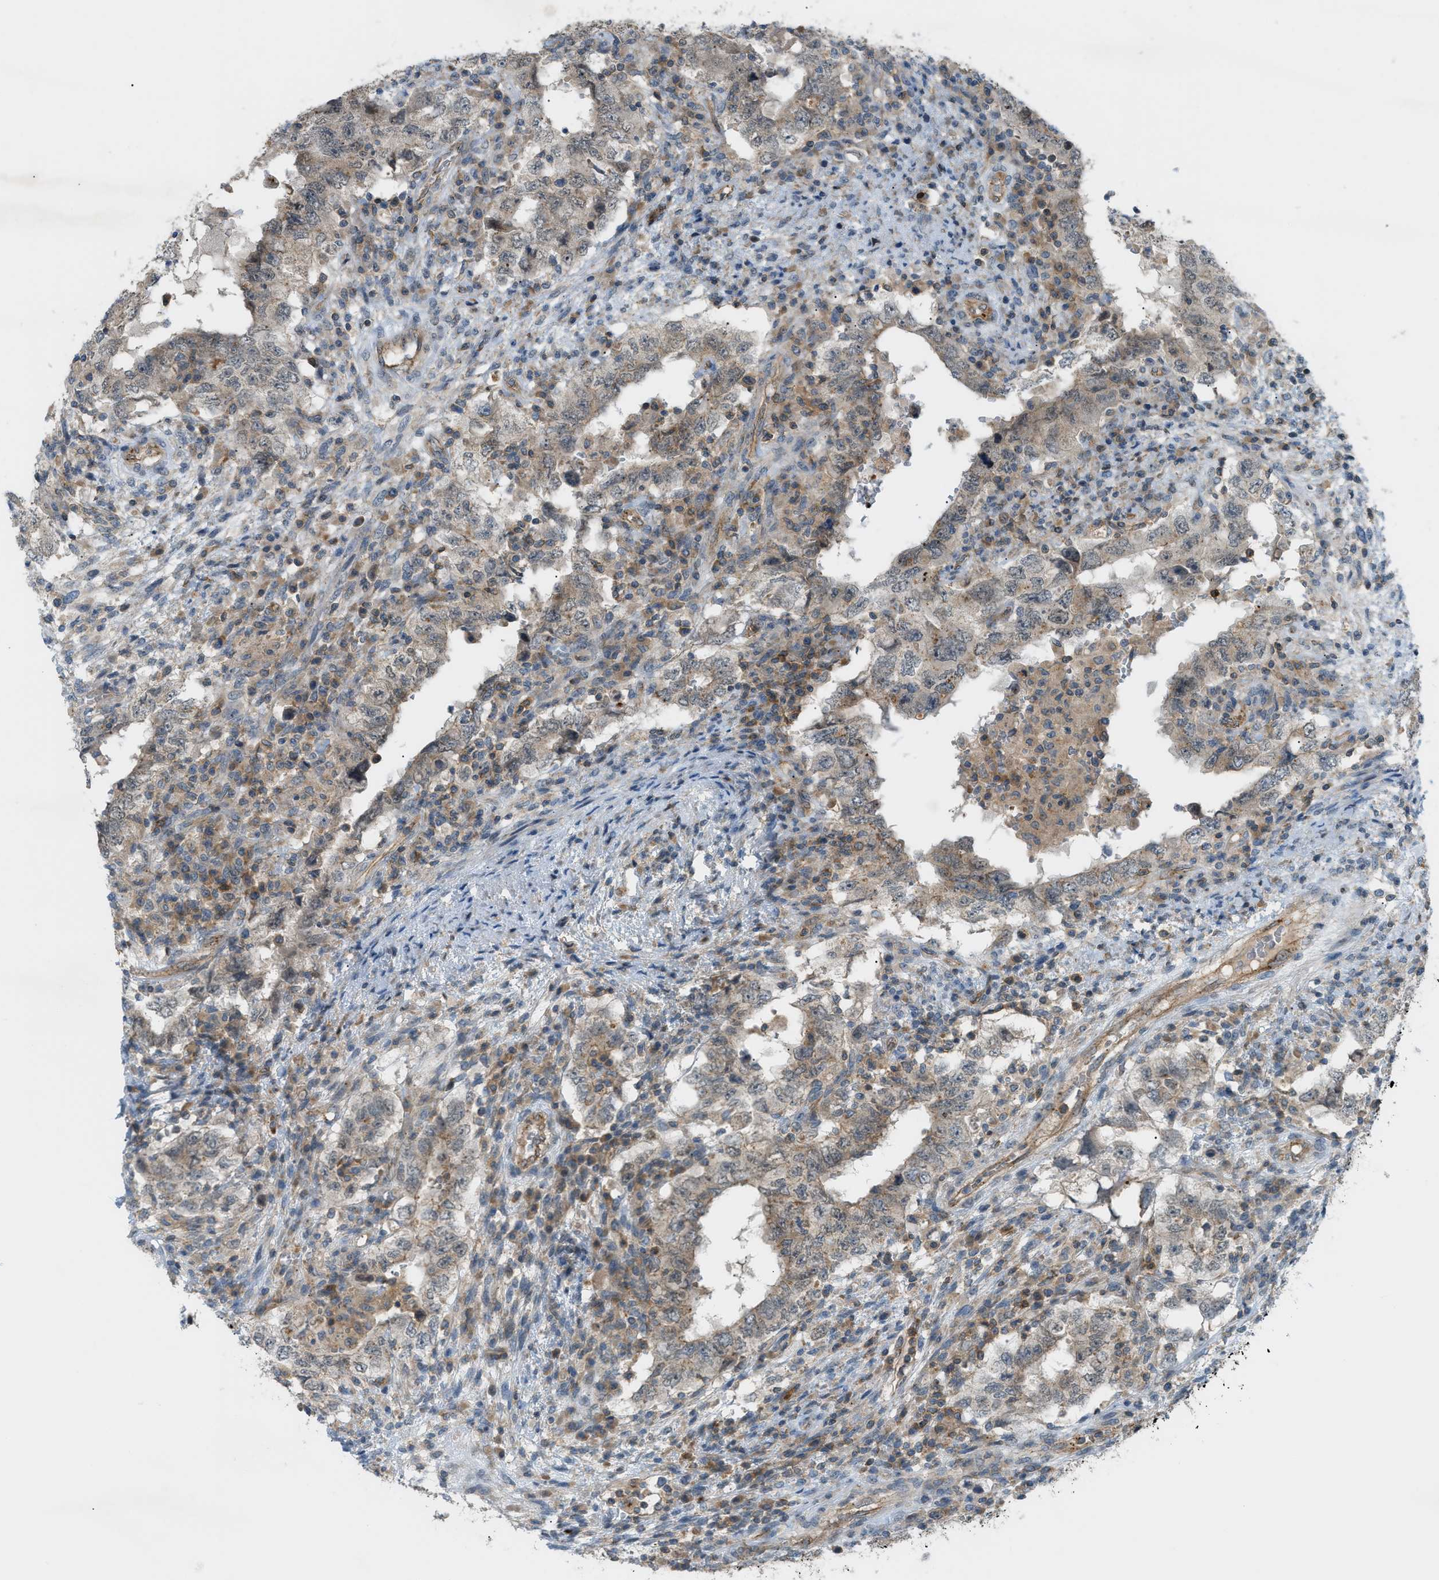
{"staining": {"intensity": "weak", "quantity": ">75%", "location": "cytoplasmic/membranous"}, "tissue": "testis cancer", "cell_type": "Tumor cells", "image_type": "cancer", "snomed": [{"axis": "morphology", "description": "Carcinoma, Embryonal, NOS"}, {"axis": "topography", "description": "Testis"}], "caption": "Immunohistochemistry staining of testis embryonal carcinoma, which reveals low levels of weak cytoplasmic/membranous positivity in approximately >75% of tumor cells indicating weak cytoplasmic/membranous protein expression. The staining was performed using DAB (brown) for protein detection and nuclei were counterstained in hematoxylin (blue).", "gene": "GRK6", "patient": {"sex": "male", "age": 26}}